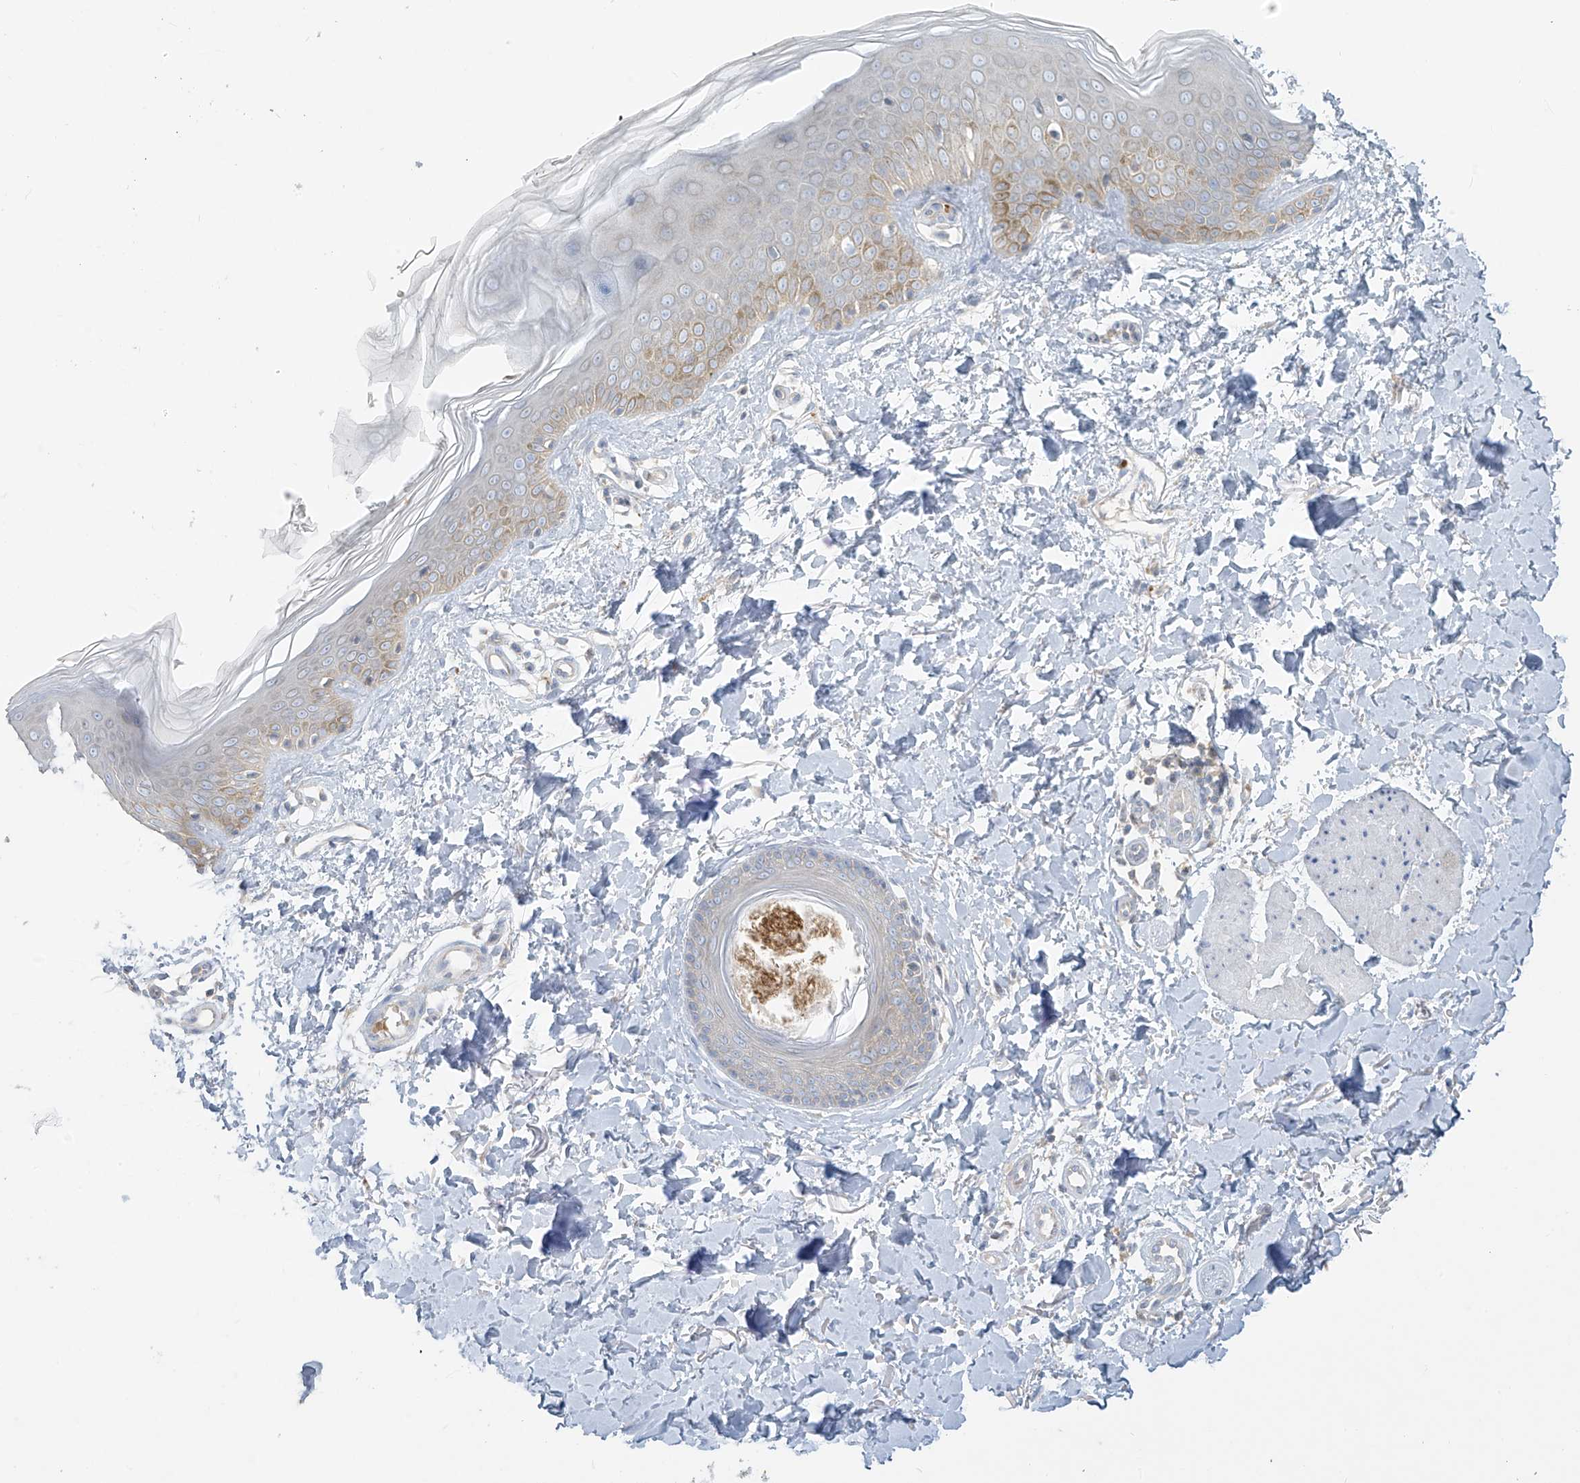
{"staining": {"intensity": "negative", "quantity": "none", "location": "none"}, "tissue": "skin", "cell_type": "Fibroblasts", "image_type": "normal", "snomed": [{"axis": "morphology", "description": "Normal tissue, NOS"}, {"axis": "topography", "description": "Skin"}], "caption": "Micrograph shows no protein positivity in fibroblasts of benign skin. The staining is performed using DAB brown chromogen with nuclei counter-stained in using hematoxylin.", "gene": "DGKQ", "patient": {"sex": "male", "age": 37}}